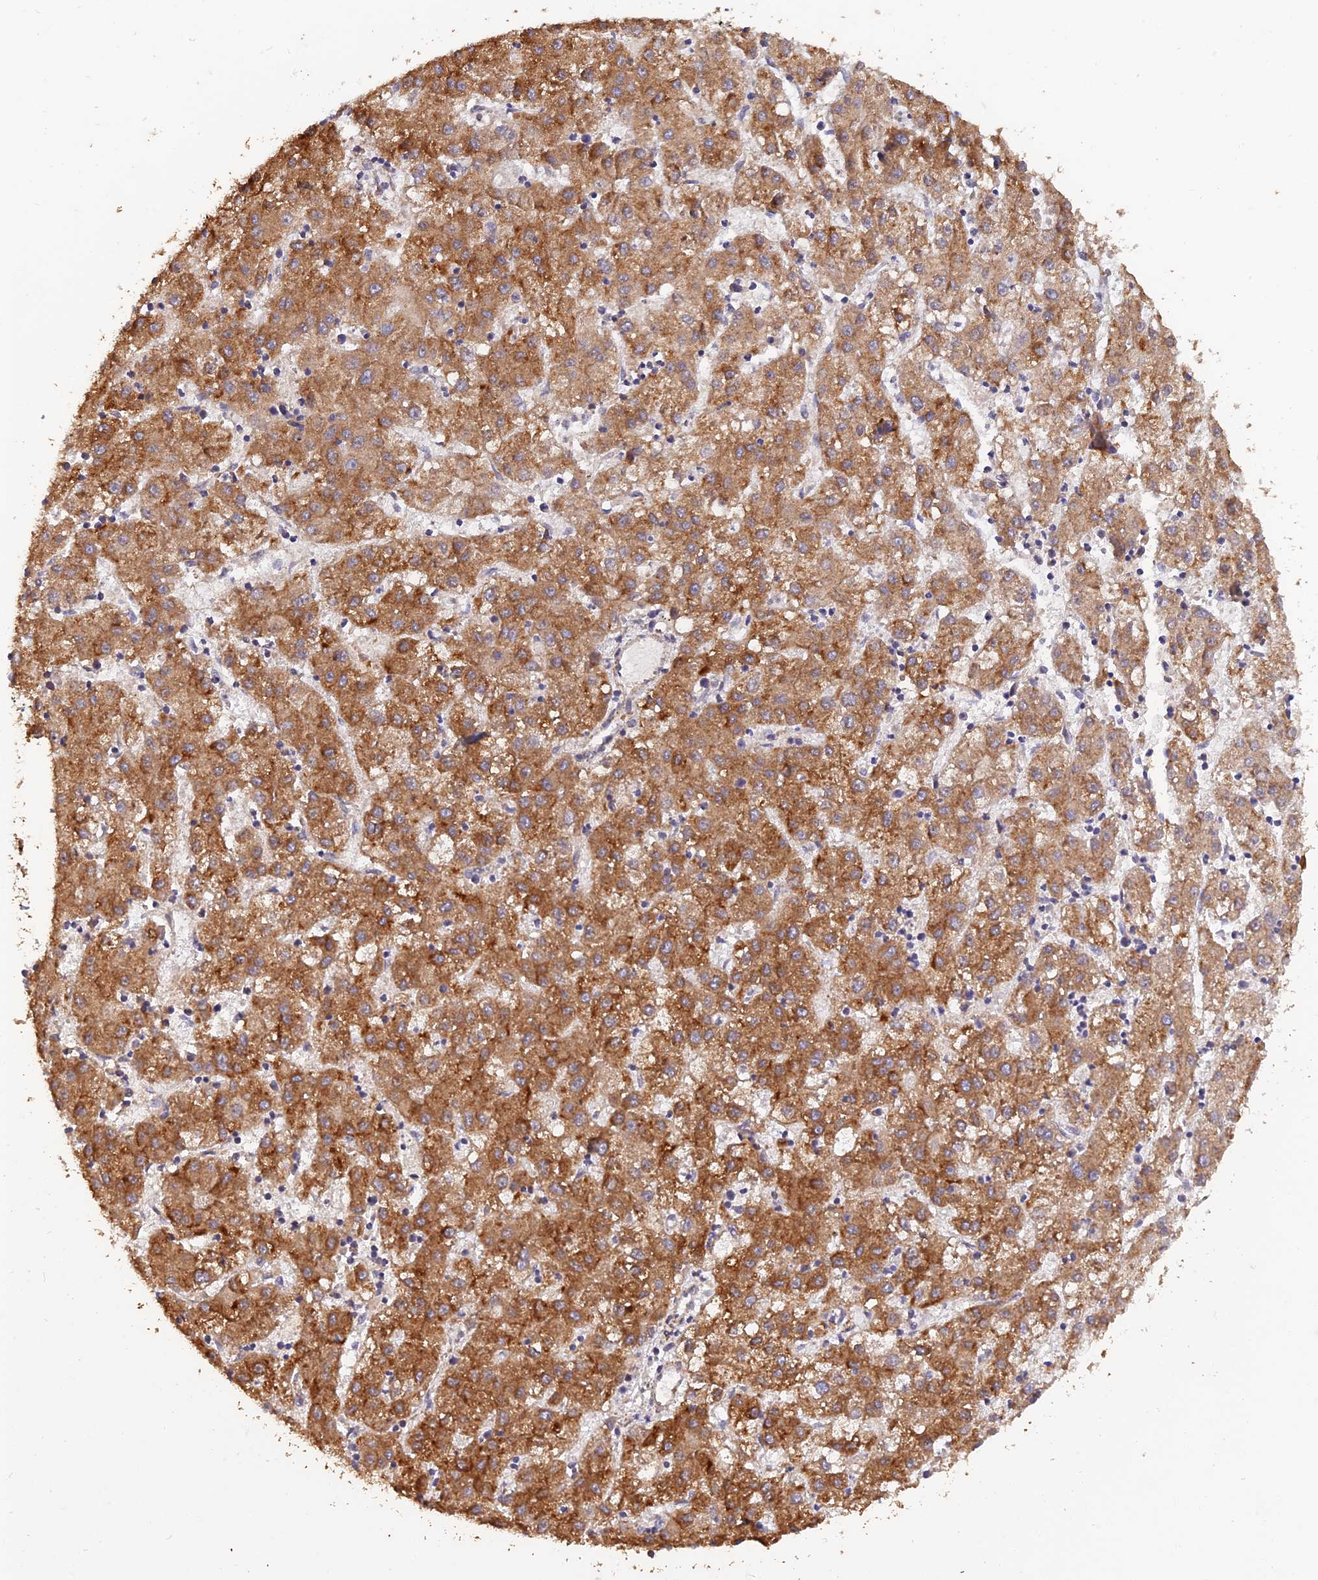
{"staining": {"intensity": "strong", "quantity": ">75%", "location": "cytoplasmic/membranous"}, "tissue": "liver cancer", "cell_type": "Tumor cells", "image_type": "cancer", "snomed": [{"axis": "morphology", "description": "Carcinoma, Hepatocellular, NOS"}, {"axis": "topography", "description": "Liver"}], "caption": "Tumor cells display strong cytoplasmic/membranous staining in approximately >75% of cells in liver hepatocellular carcinoma.", "gene": "PAGR1", "patient": {"sex": "male", "age": 72}}